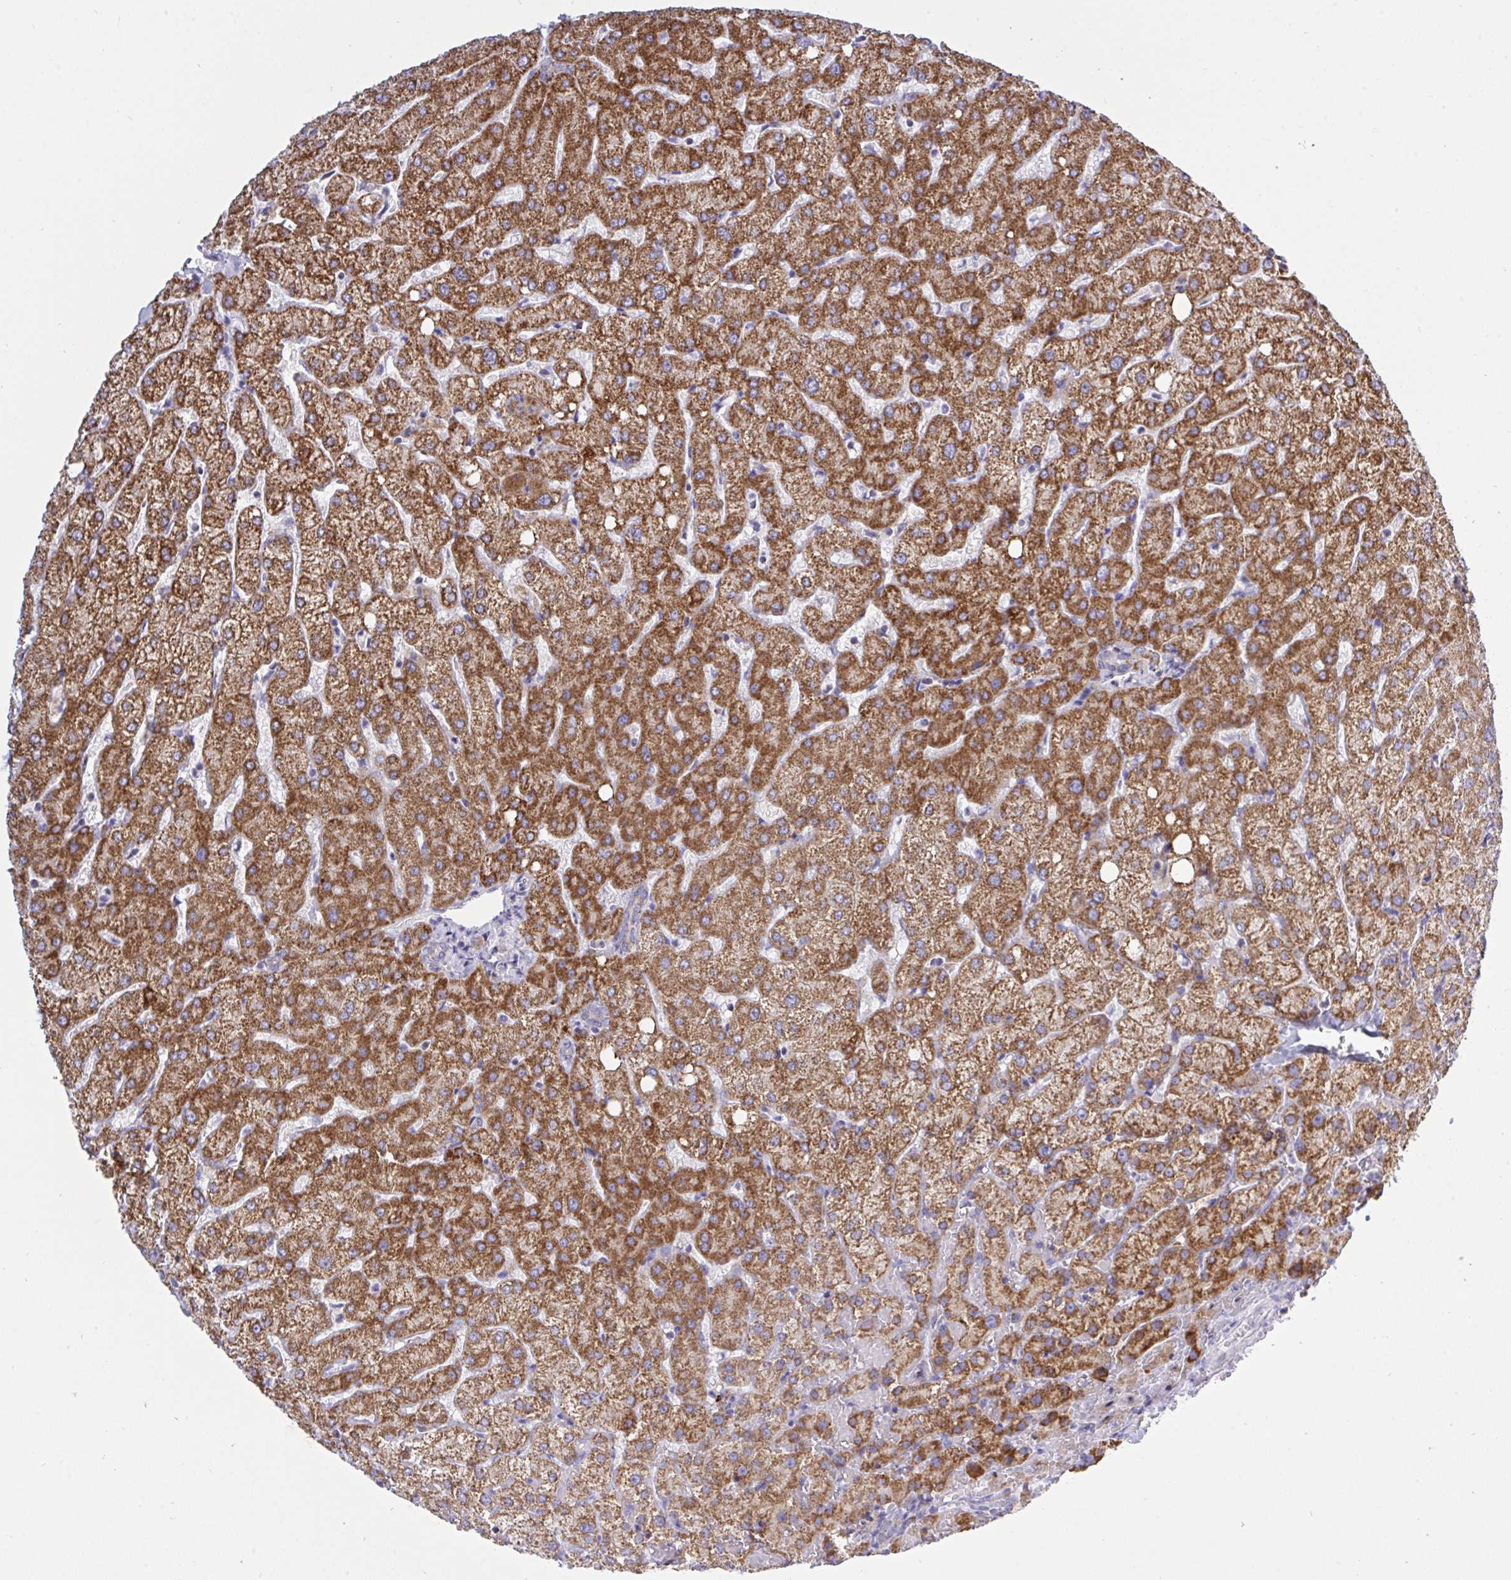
{"staining": {"intensity": "moderate", "quantity": "<25%", "location": "cytoplasmic/membranous"}, "tissue": "liver", "cell_type": "Cholangiocytes", "image_type": "normal", "snomed": [{"axis": "morphology", "description": "Normal tissue, NOS"}, {"axis": "topography", "description": "Liver"}], "caption": "High-power microscopy captured an immunohistochemistry image of unremarkable liver, revealing moderate cytoplasmic/membranous staining in approximately <25% of cholangiocytes.", "gene": "HSPE1", "patient": {"sex": "female", "age": 54}}